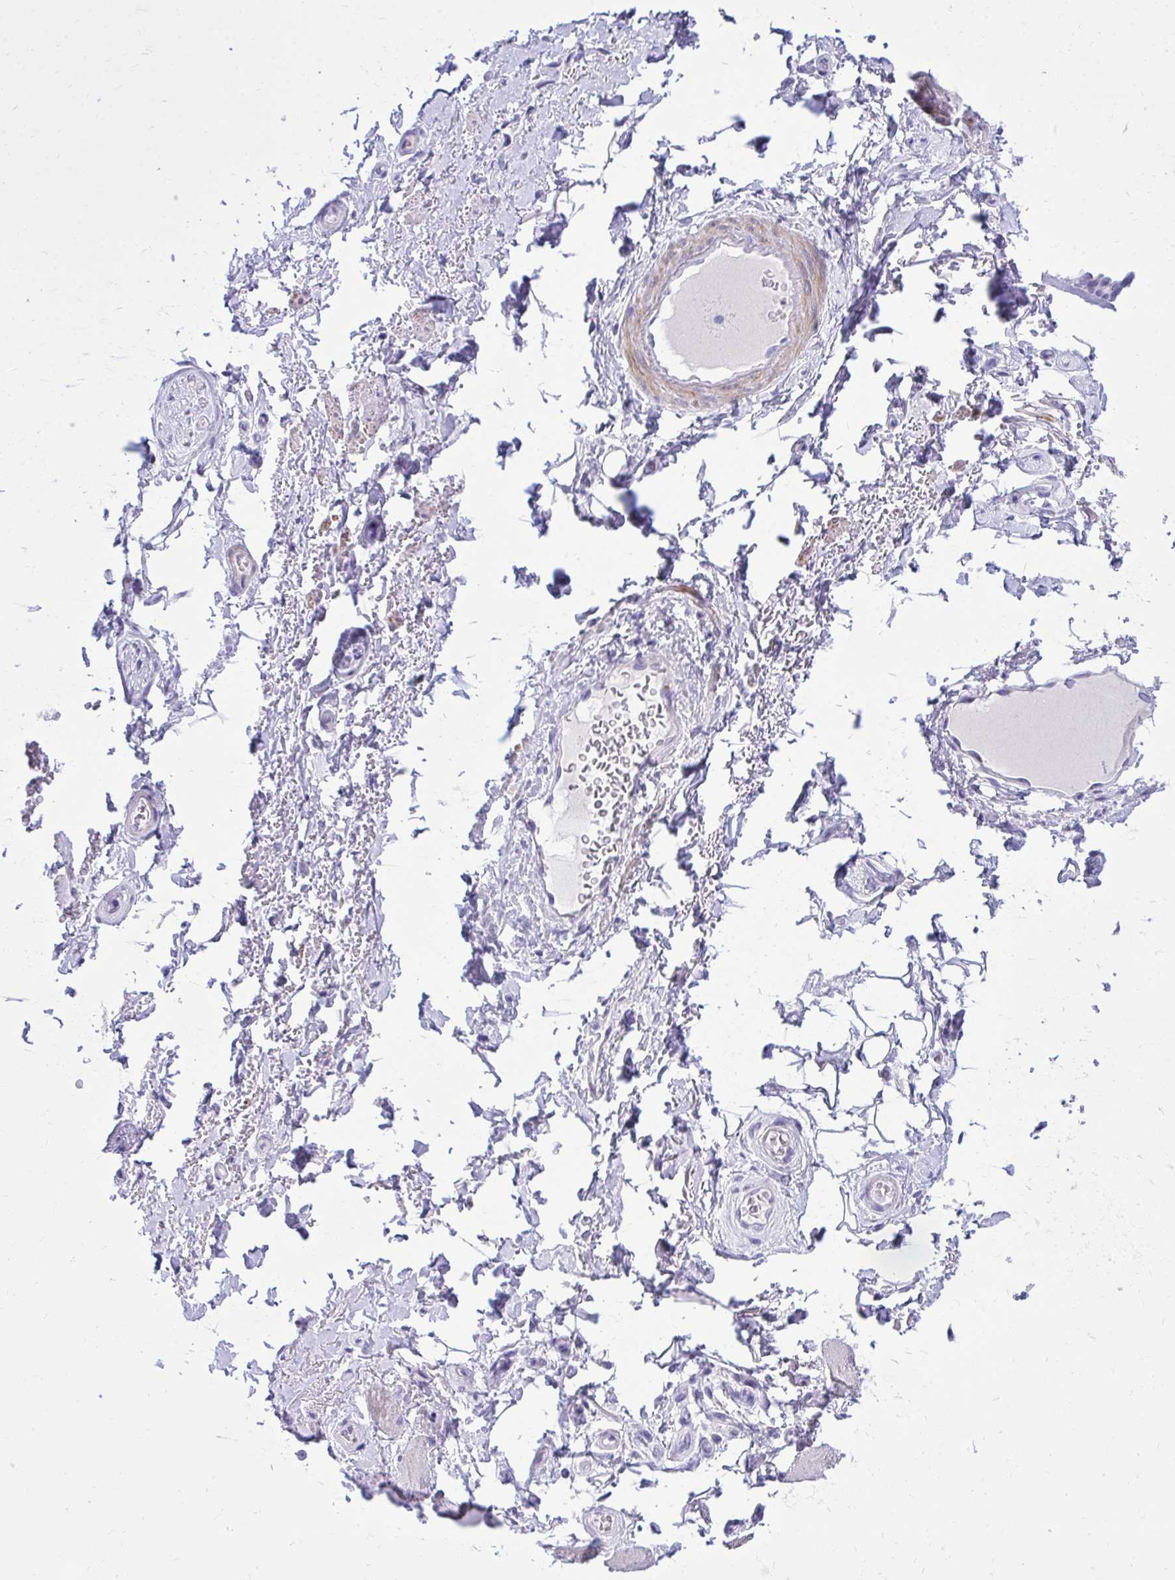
{"staining": {"intensity": "negative", "quantity": "none", "location": "none"}, "tissue": "adipose tissue", "cell_type": "Adipocytes", "image_type": "normal", "snomed": [{"axis": "morphology", "description": "Normal tissue, NOS"}, {"axis": "topography", "description": "Peripheral nerve tissue"}], "caption": "IHC of normal adipose tissue reveals no expression in adipocytes. (Immunohistochemistry, brightfield microscopy, high magnification).", "gene": "ANKDD1B", "patient": {"sex": "male", "age": 51}}